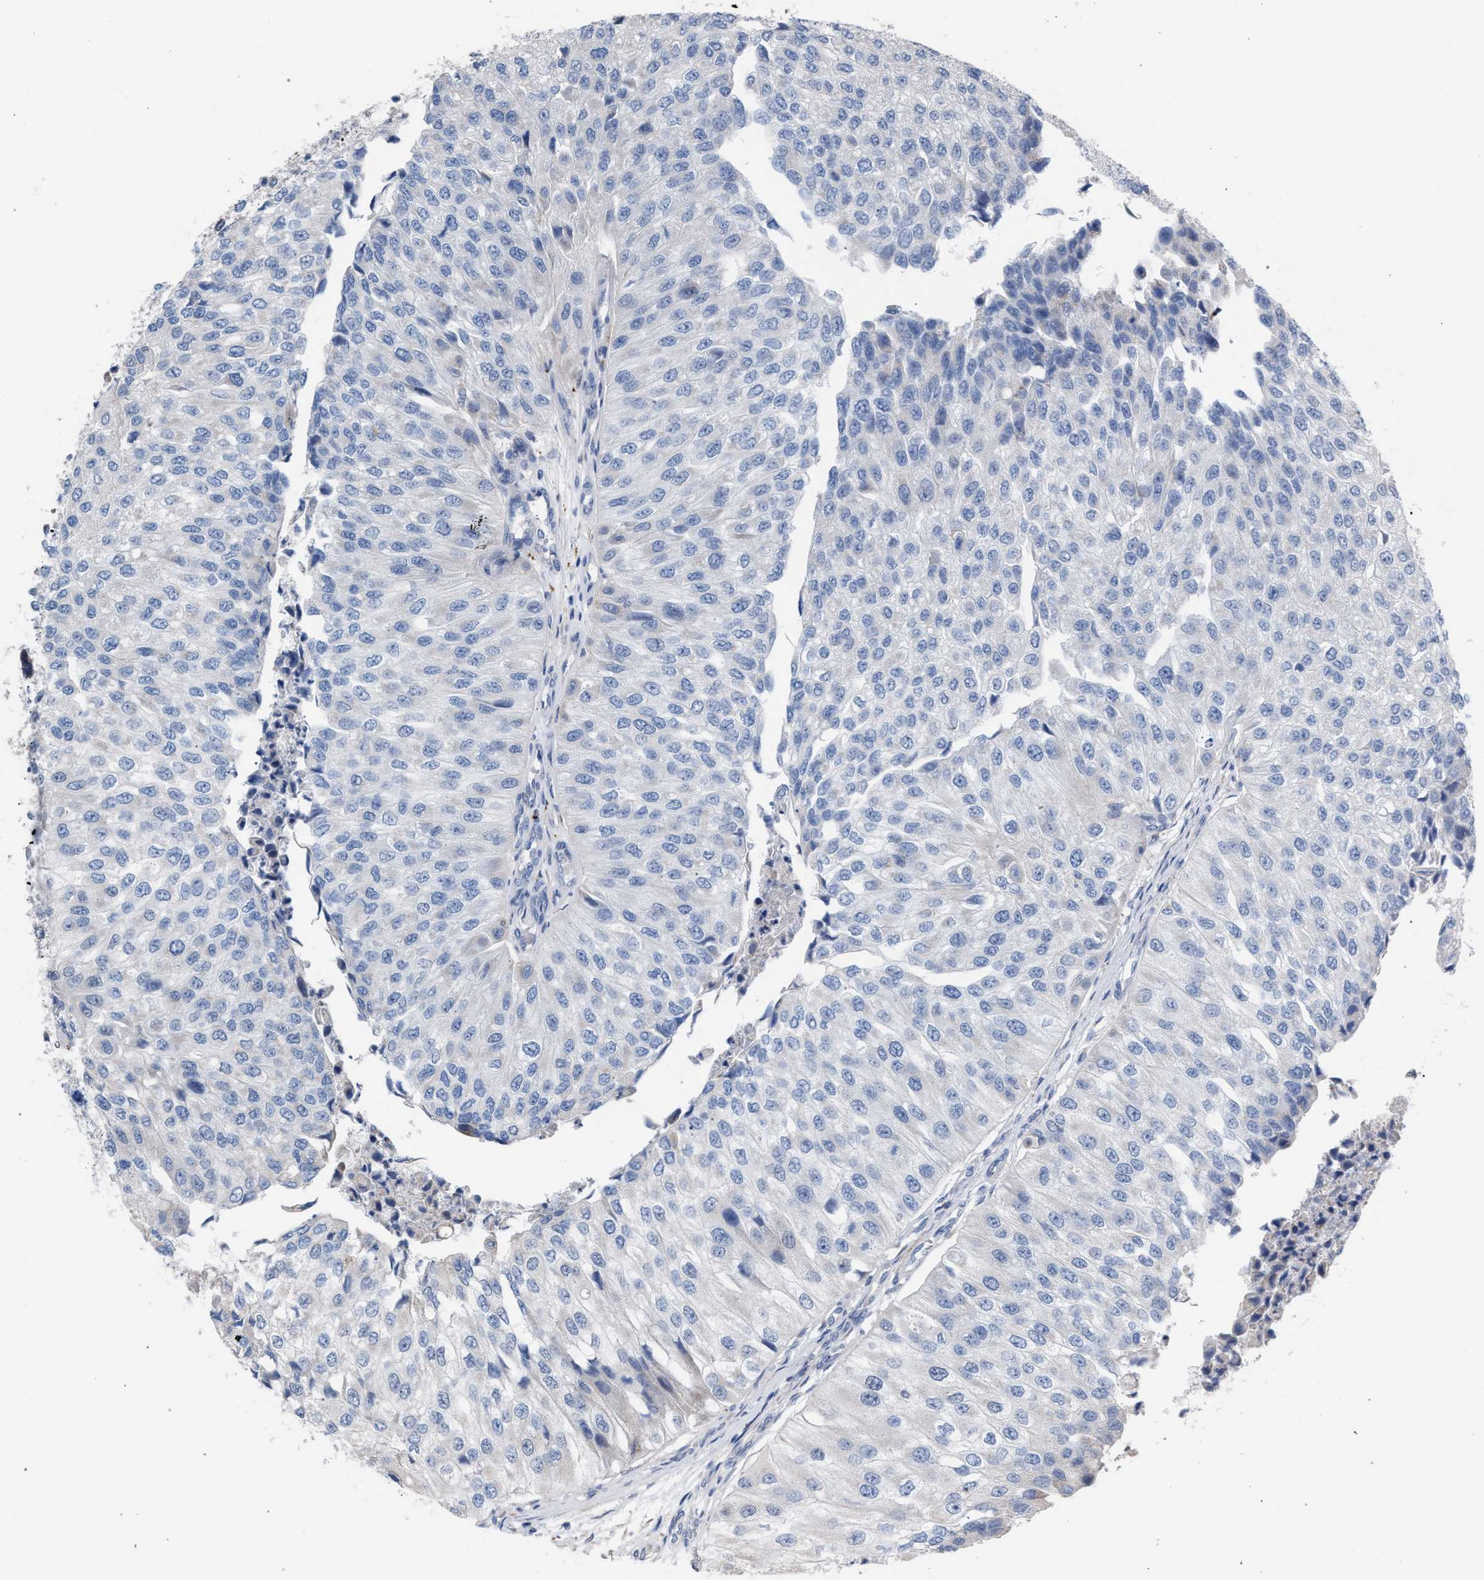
{"staining": {"intensity": "negative", "quantity": "none", "location": "none"}, "tissue": "urothelial cancer", "cell_type": "Tumor cells", "image_type": "cancer", "snomed": [{"axis": "morphology", "description": "Urothelial carcinoma, High grade"}, {"axis": "topography", "description": "Kidney"}, {"axis": "topography", "description": "Urinary bladder"}], "caption": "Immunohistochemistry (IHC) micrograph of neoplastic tissue: human urothelial cancer stained with DAB shows no significant protein positivity in tumor cells. (Stains: DAB immunohistochemistry (IHC) with hematoxylin counter stain, Microscopy: brightfield microscopy at high magnification).", "gene": "RNF135", "patient": {"sex": "male", "age": 77}}